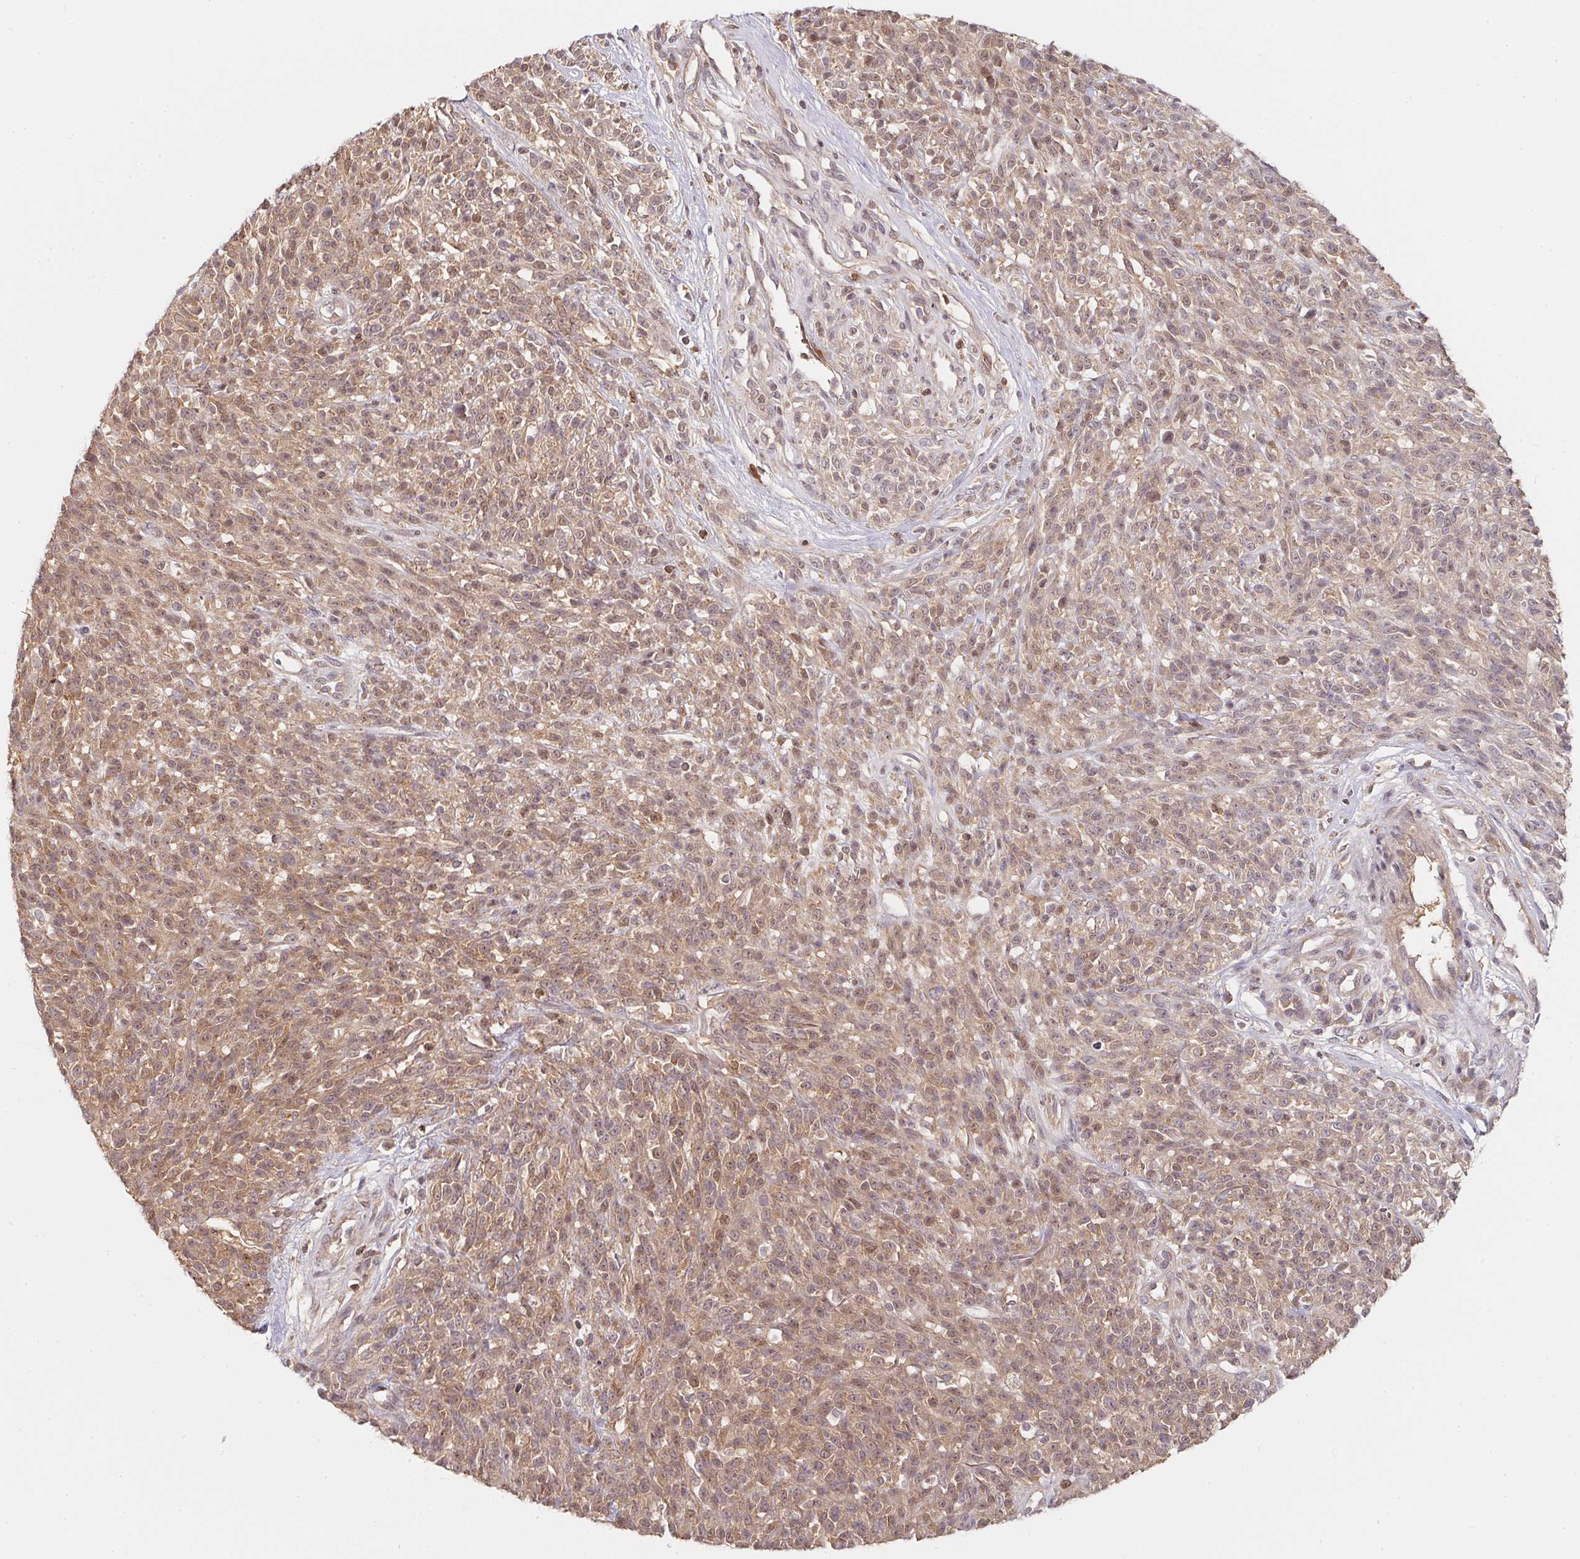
{"staining": {"intensity": "moderate", "quantity": "25%-75%", "location": "nuclear"}, "tissue": "melanoma", "cell_type": "Tumor cells", "image_type": "cancer", "snomed": [{"axis": "morphology", "description": "Malignant melanoma, NOS"}, {"axis": "topography", "description": "Skin"}, {"axis": "topography", "description": "Skin of trunk"}], "caption": "Malignant melanoma tissue shows moderate nuclear expression in about 25%-75% of tumor cells", "gene": "ANKRD13A", "patient": {"sex": "male", "age": 74}}